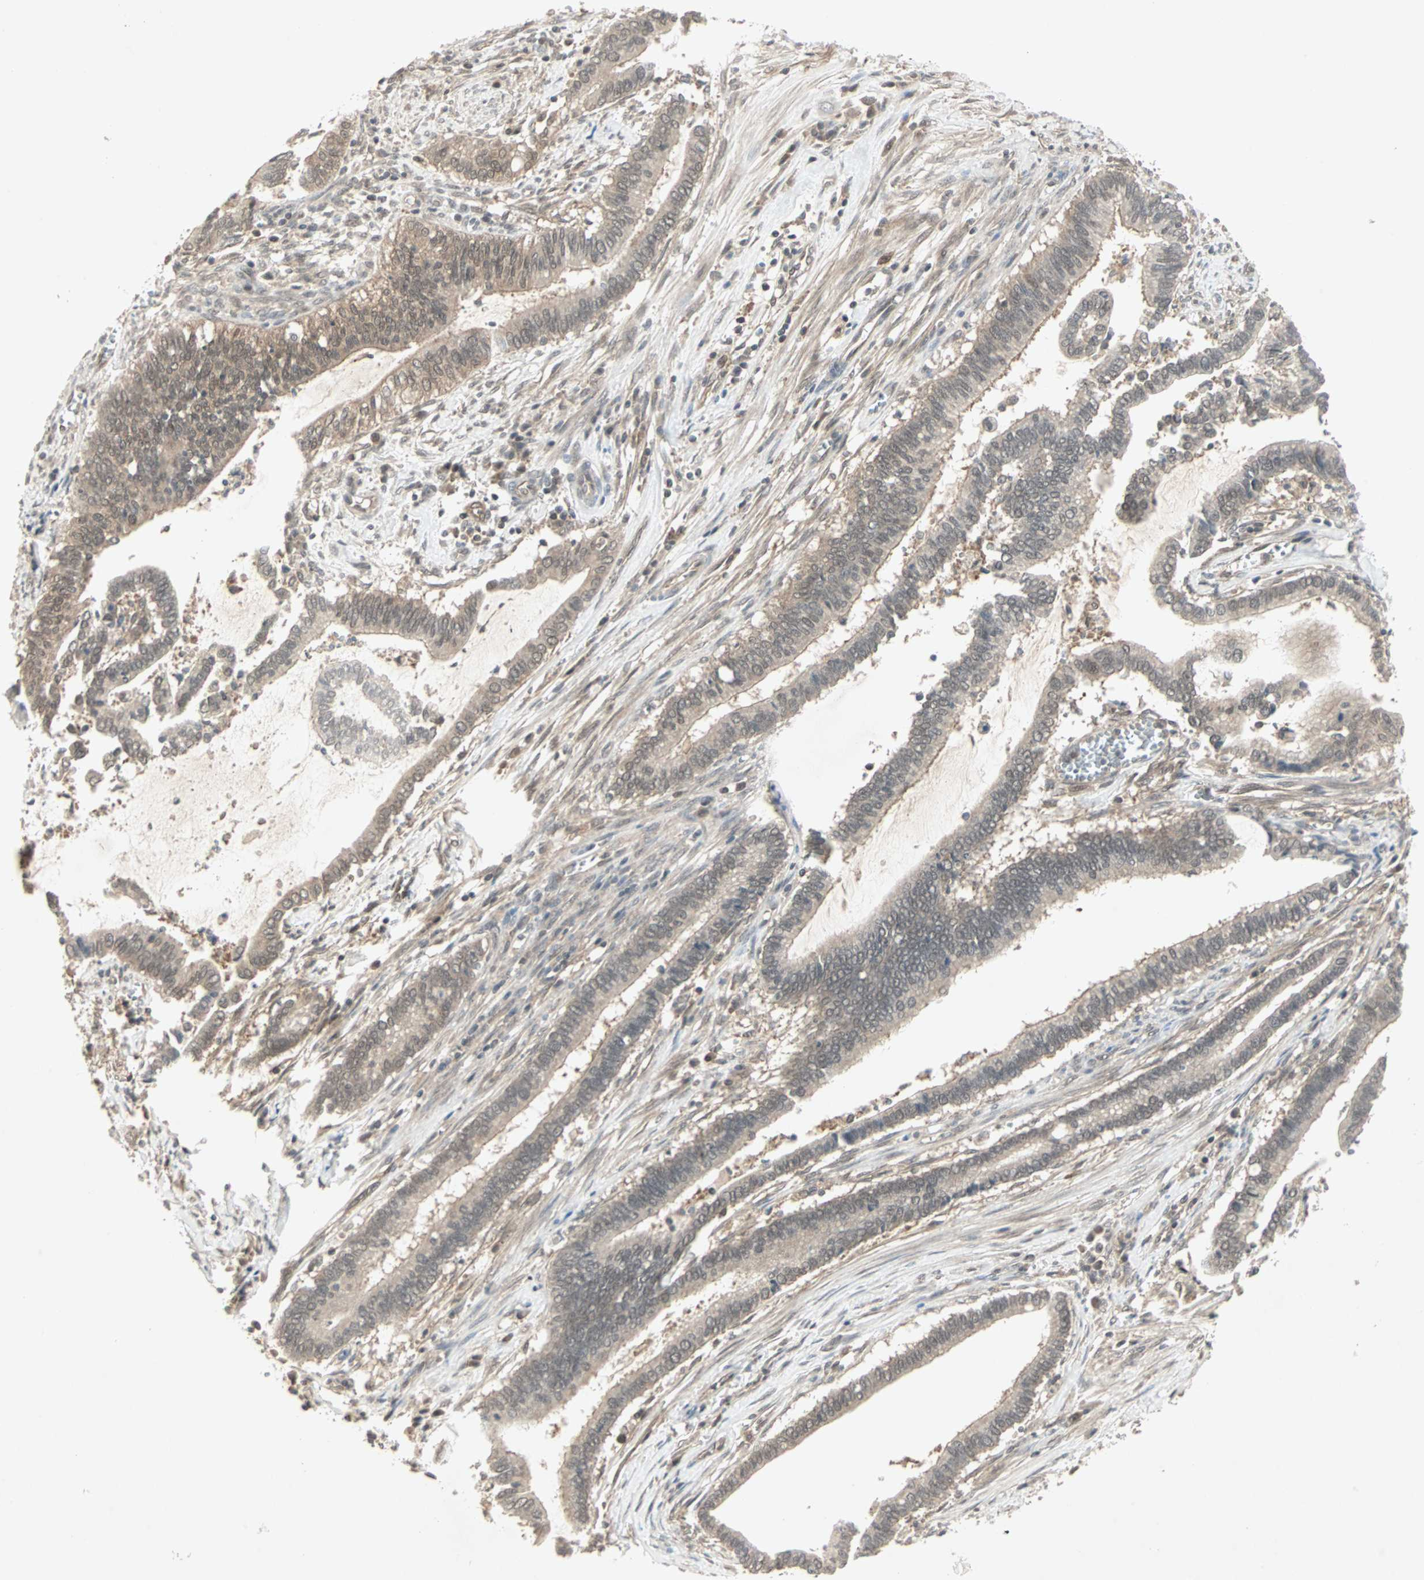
{"staining": {"intensity": "weak", "quantity": "25%-75%", "location": "cytoplasmic/membranous"}, "tissue": "cervical cancer", "cell_type": "Tumor cells", "image_type": "cancer", "snomed": [{"axis": "morphology", "description": "Adenocarcinoma, NOS"}, {"axis": "topography", "description": "Cervix"}], "caption": "Protein staining of cervical cancer (adenocarcinoma) tissue exhibits weak cytoplasmic/membranous expression in about 25%-75% of tumor cells.", "gene": "PTPA", "patient": {"sex": "female", "age": 44}}